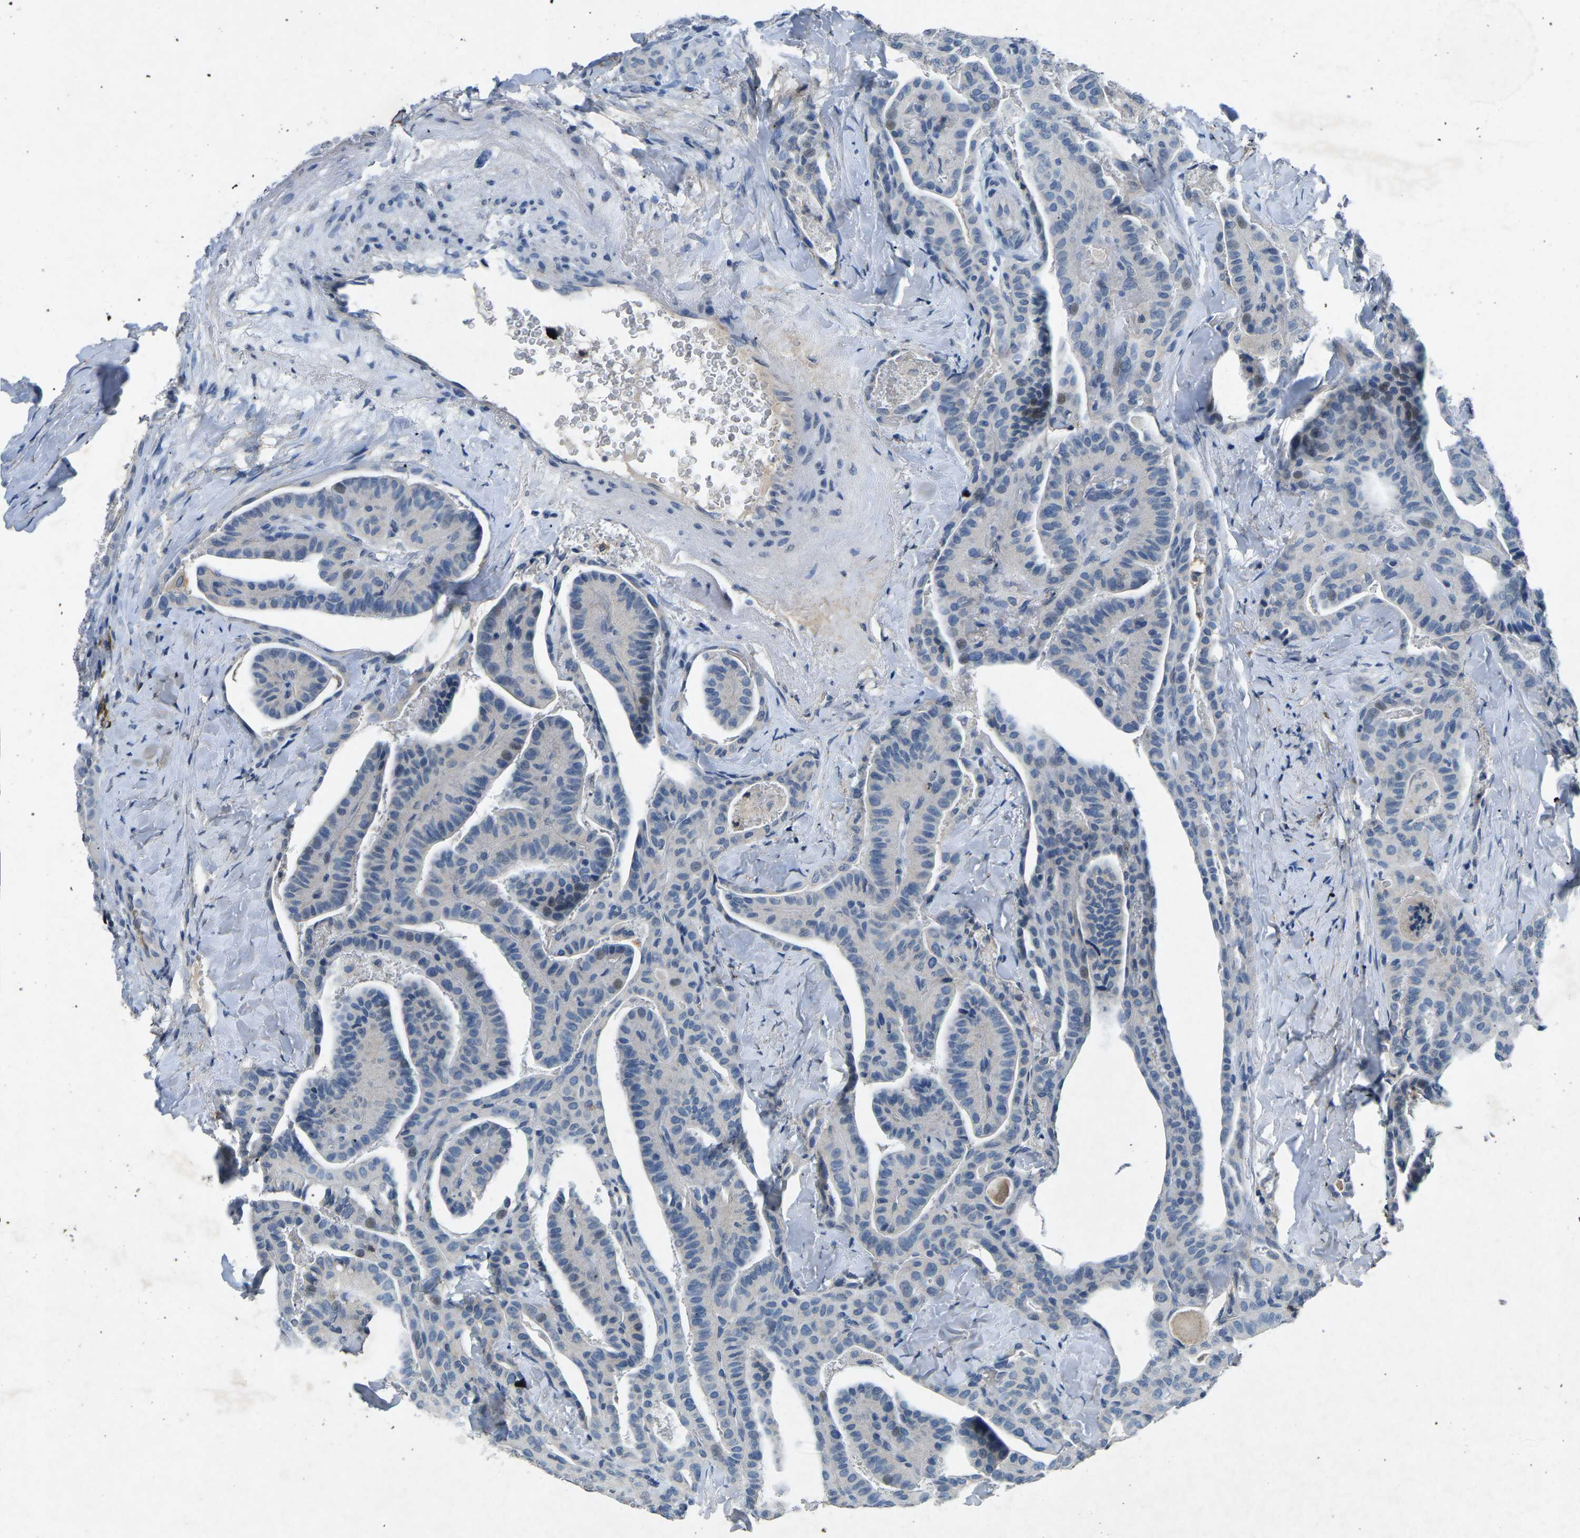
{"staining": {"intensity": "negative", "quantity": "none", "location": "none"}, "tissue": "thyroid cancer", "cell_type": "Tumor cells", "image_type": "cancer", "snomed": [{"axis": "morphology", "description": "Papillary adenocarcinoma, NOS"}, {"axis": "topography", "description": "Thyroid gland"}], "caption": "Human thyroid papillary adenocarcinoma stained for a protein using immunohistochemistry (IHC) reveals no staining in tumor cells.", "gene": "PLG", "patient": {"sex": "male", "age": 77}}